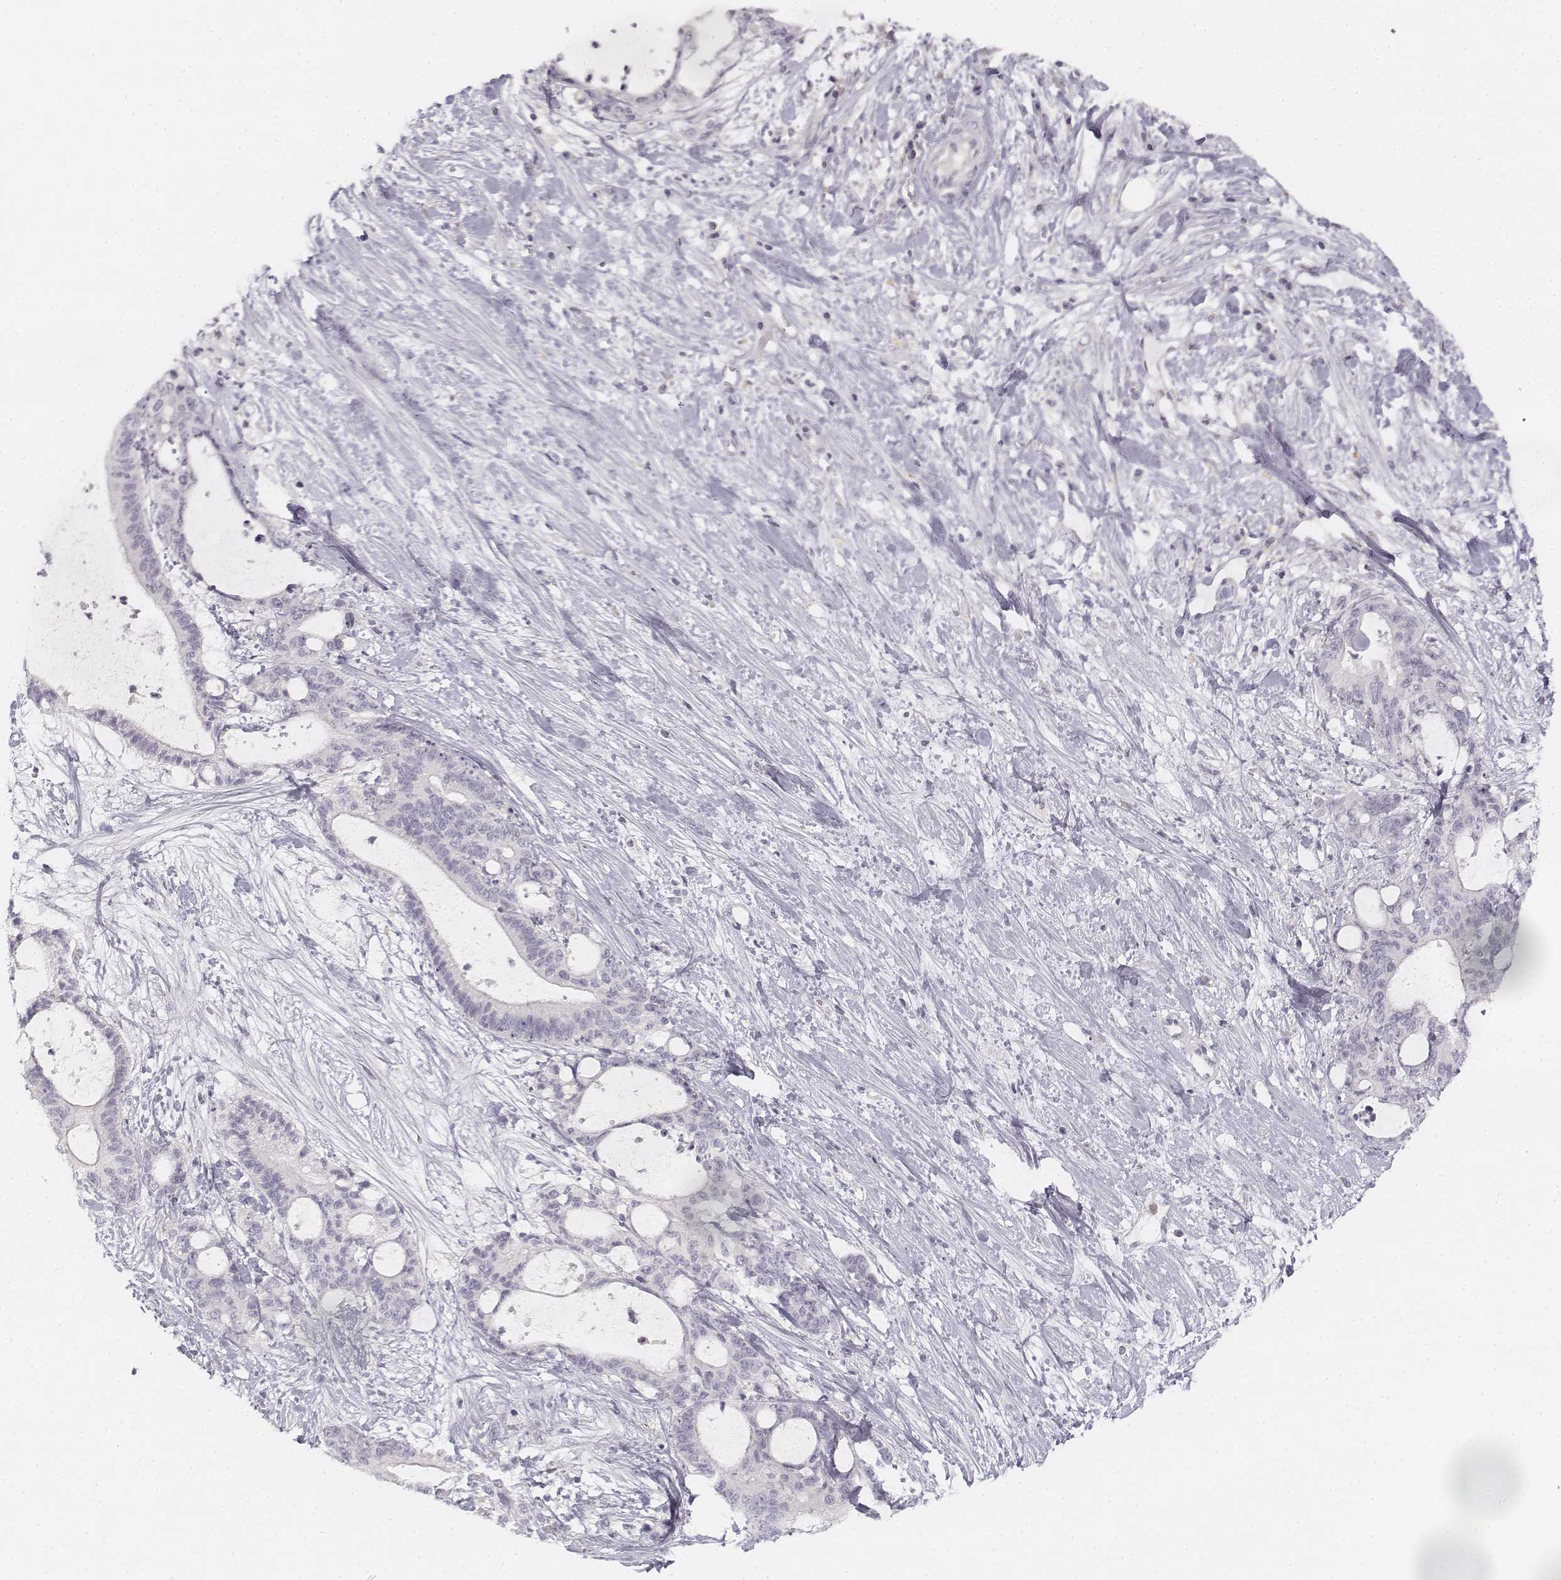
{"staining": {"intensity": "negative", "quantity": "none", "location": "none"}, "tissue": "liver cancer", "cell_type": "Tumor cells", "image_type": "cancer", "snomed": [{"axis": "morphology", "description": "Cholangiocarcinoma"}, {"axis": "topography", "description": "Liver"}], "caption": "DAB immunohistochemical staining of liver cancer (cholangiocarcinoma) demonstrates no significant expression in tumor cells.", "gene": "DSG4", "patient": {"sex": "female", "age": 73}}